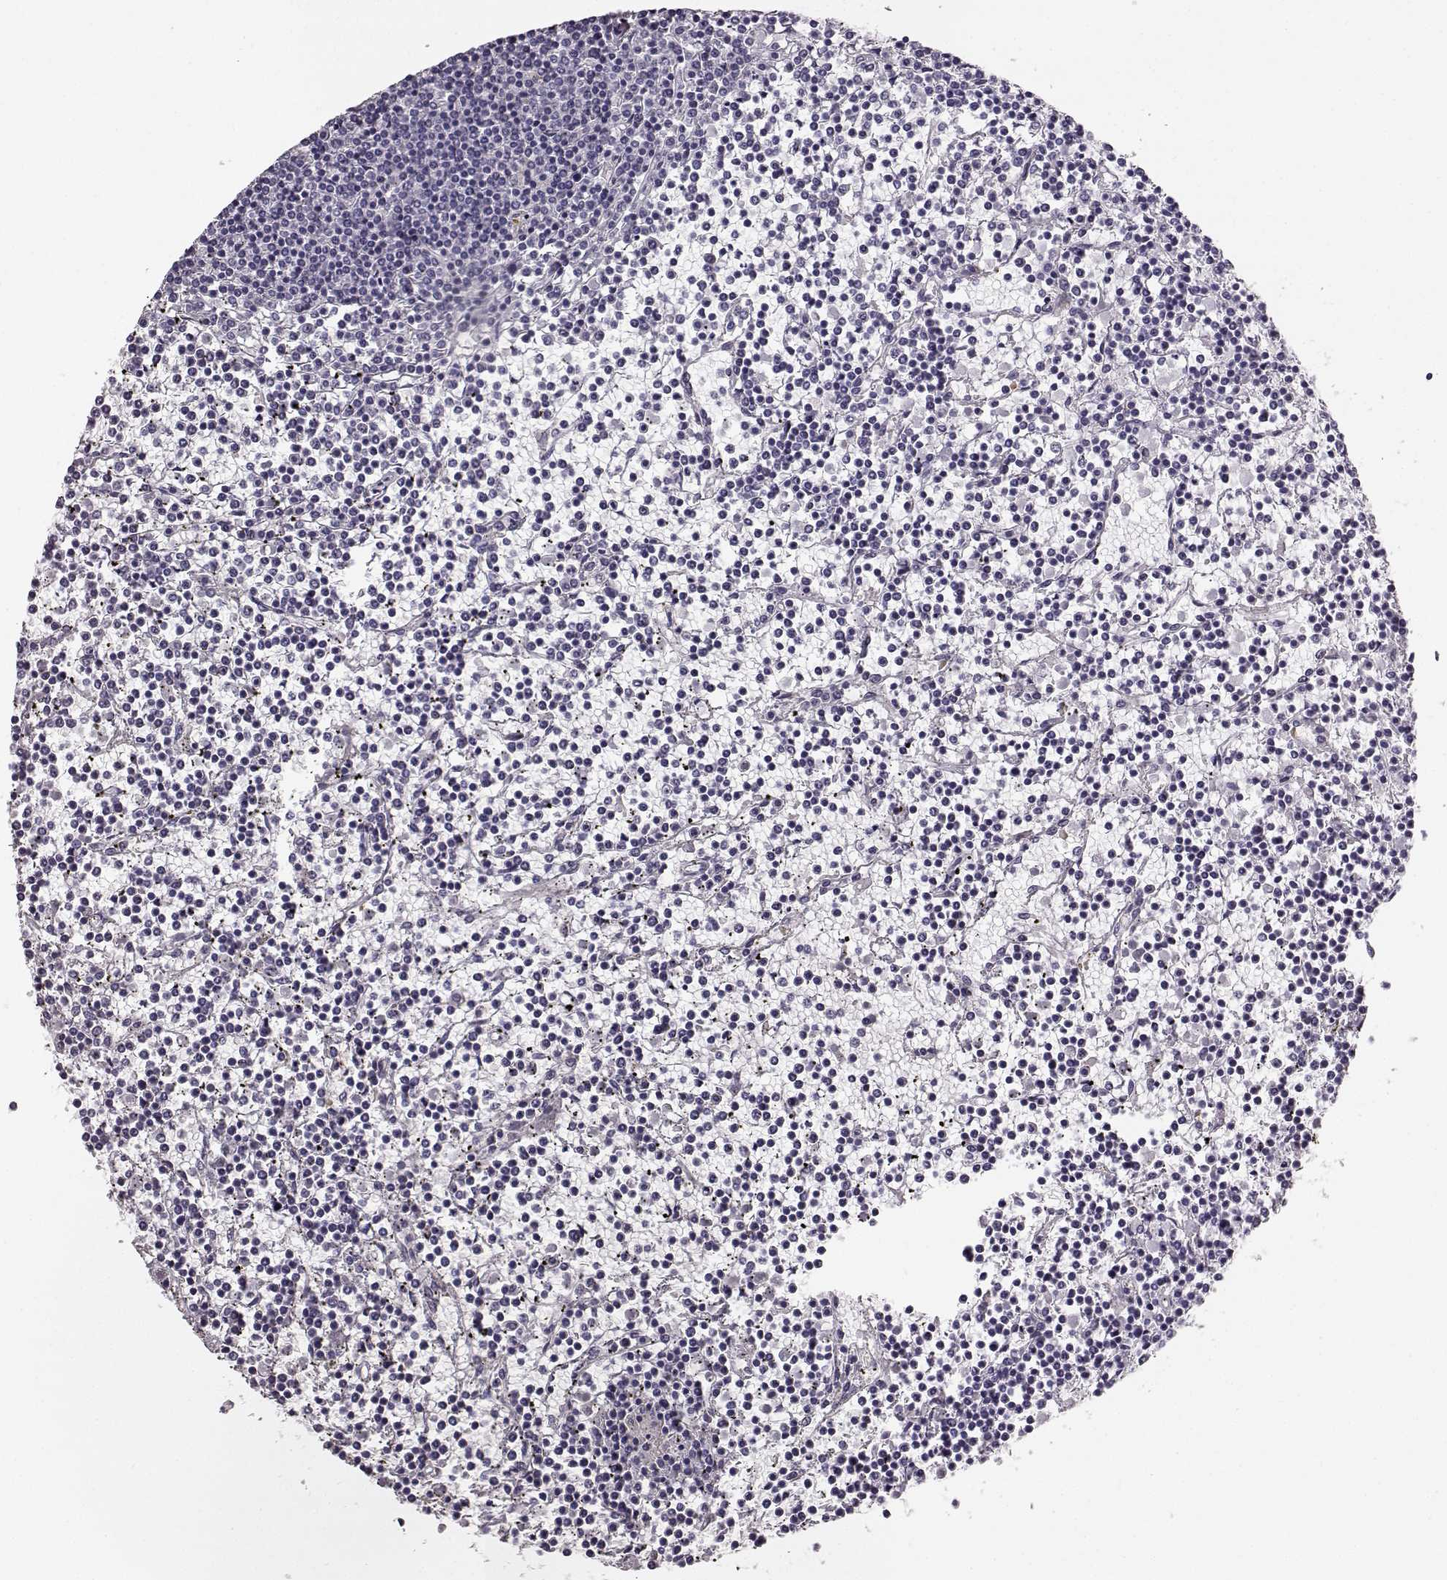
{"staining": {"intensity": "negative", "quantity": "none", "location": "none"}, "tissue": "lymphoma", "cell_type": "Tumor cells", "image_type": "cancer", "snomed": [{"axis": "morphology", "description": "Malignant lymphoma, non-Hodgkin's type, Low grade"}, {"axis": "topography", "description": "Spleen"}], "caption": "Tumor cells are negative for brown protein staining in lymphoma. (IHC, brightfield microscopy, high magnification).", "gene": "KIAA0319", "patient": {"sex": "female", "age": 19}}